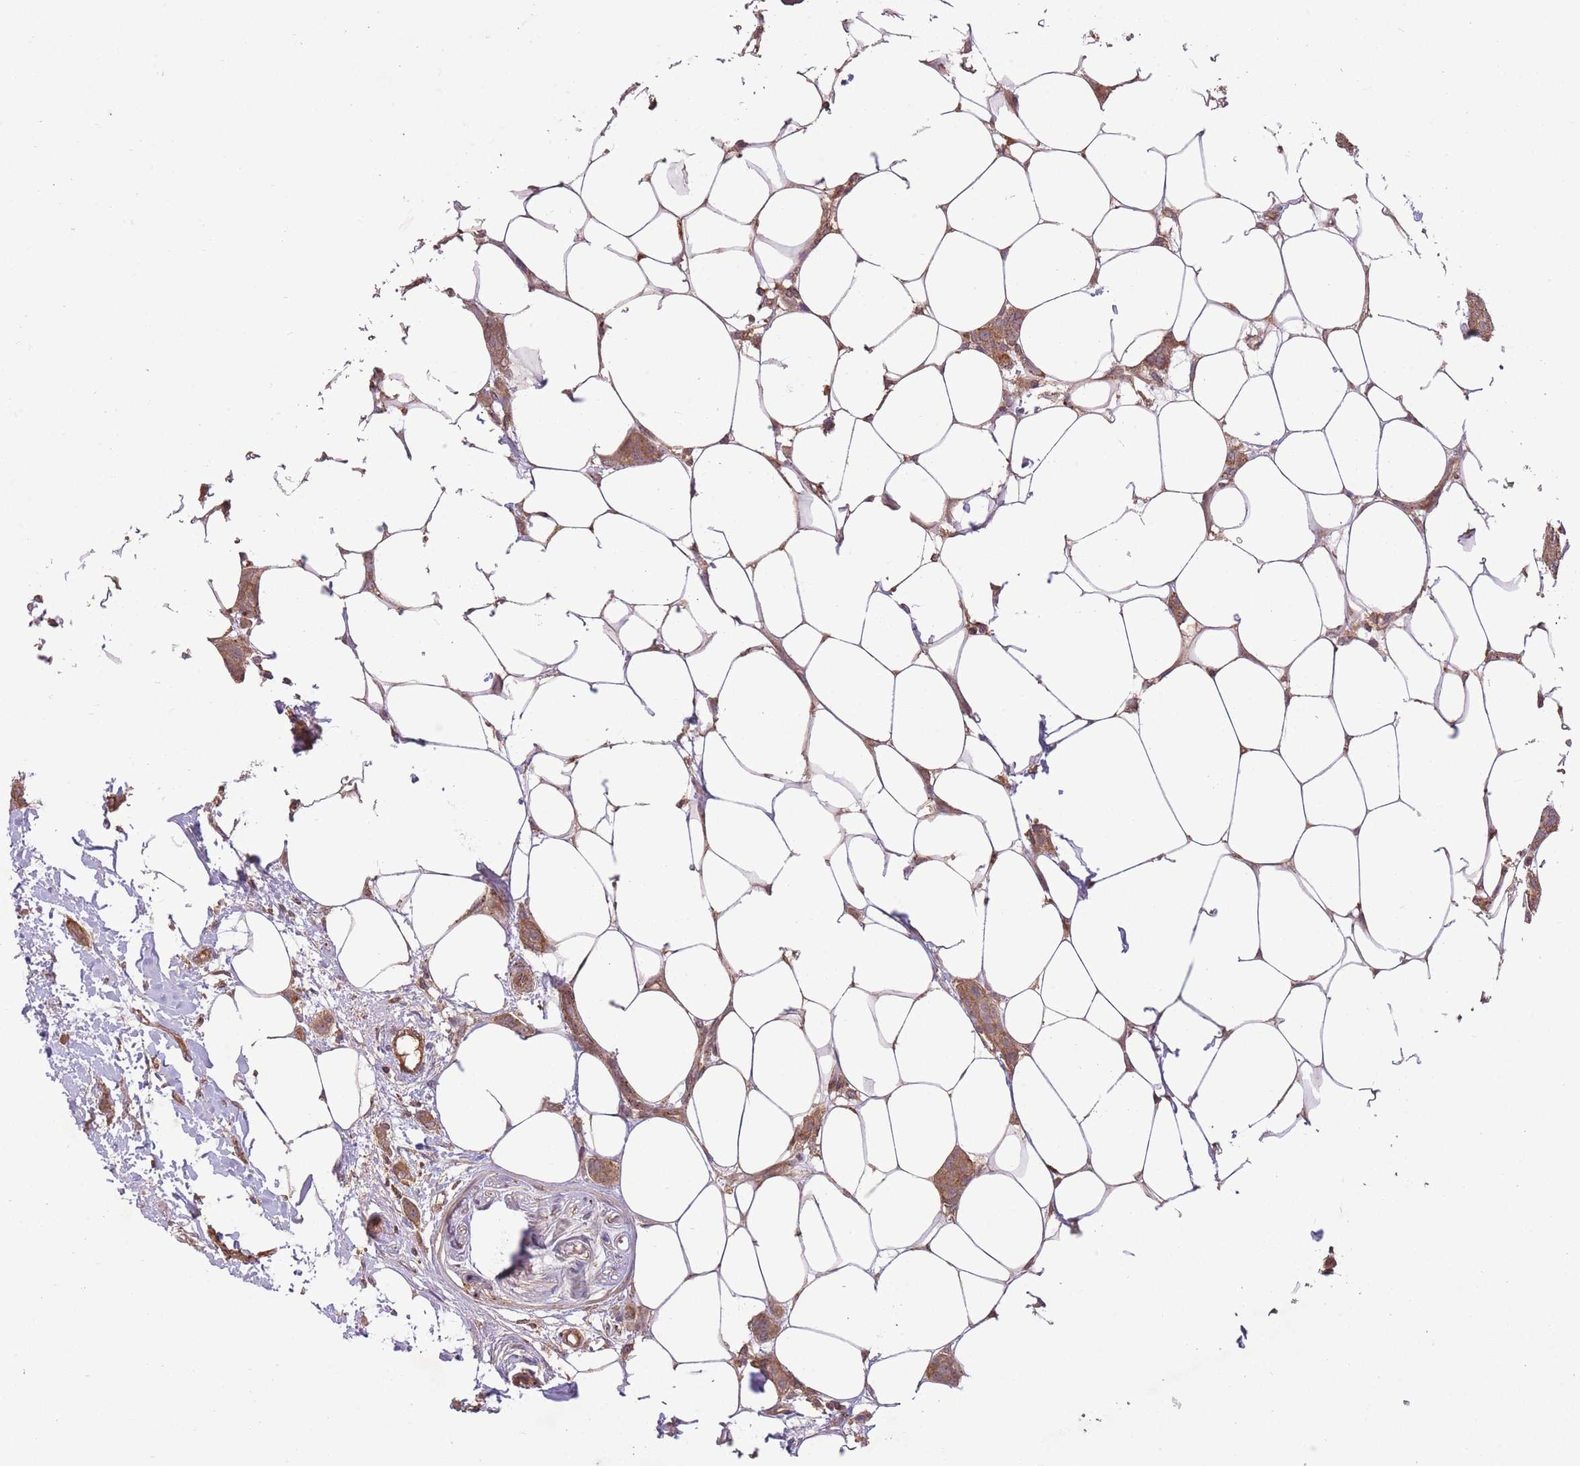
{"staining": {"intensity": "moderate", "quantity": ">75%", "location": "cytoplasmic/membranous"}, "tissue": "breast cancer", "cell_type": "Tumor cells", "image_type": "cancer", "snomed": [{"axis": "morphology", "description": "Duct carcinoma"}, {"axis": "topography", "description": "Breast"}], "caption": "Breast cancer was stained to show a protein in brown. There is medium levels of moderate cytoplasmic/membranous staining in approximately >75% of tumor cells. (DAB (3,3'-diaminobenzidine) IHC, brown staining for protein, blue staining for nuclei).", "gene": "POLR3F", "patient": {"sex": "female", "age": 72}}